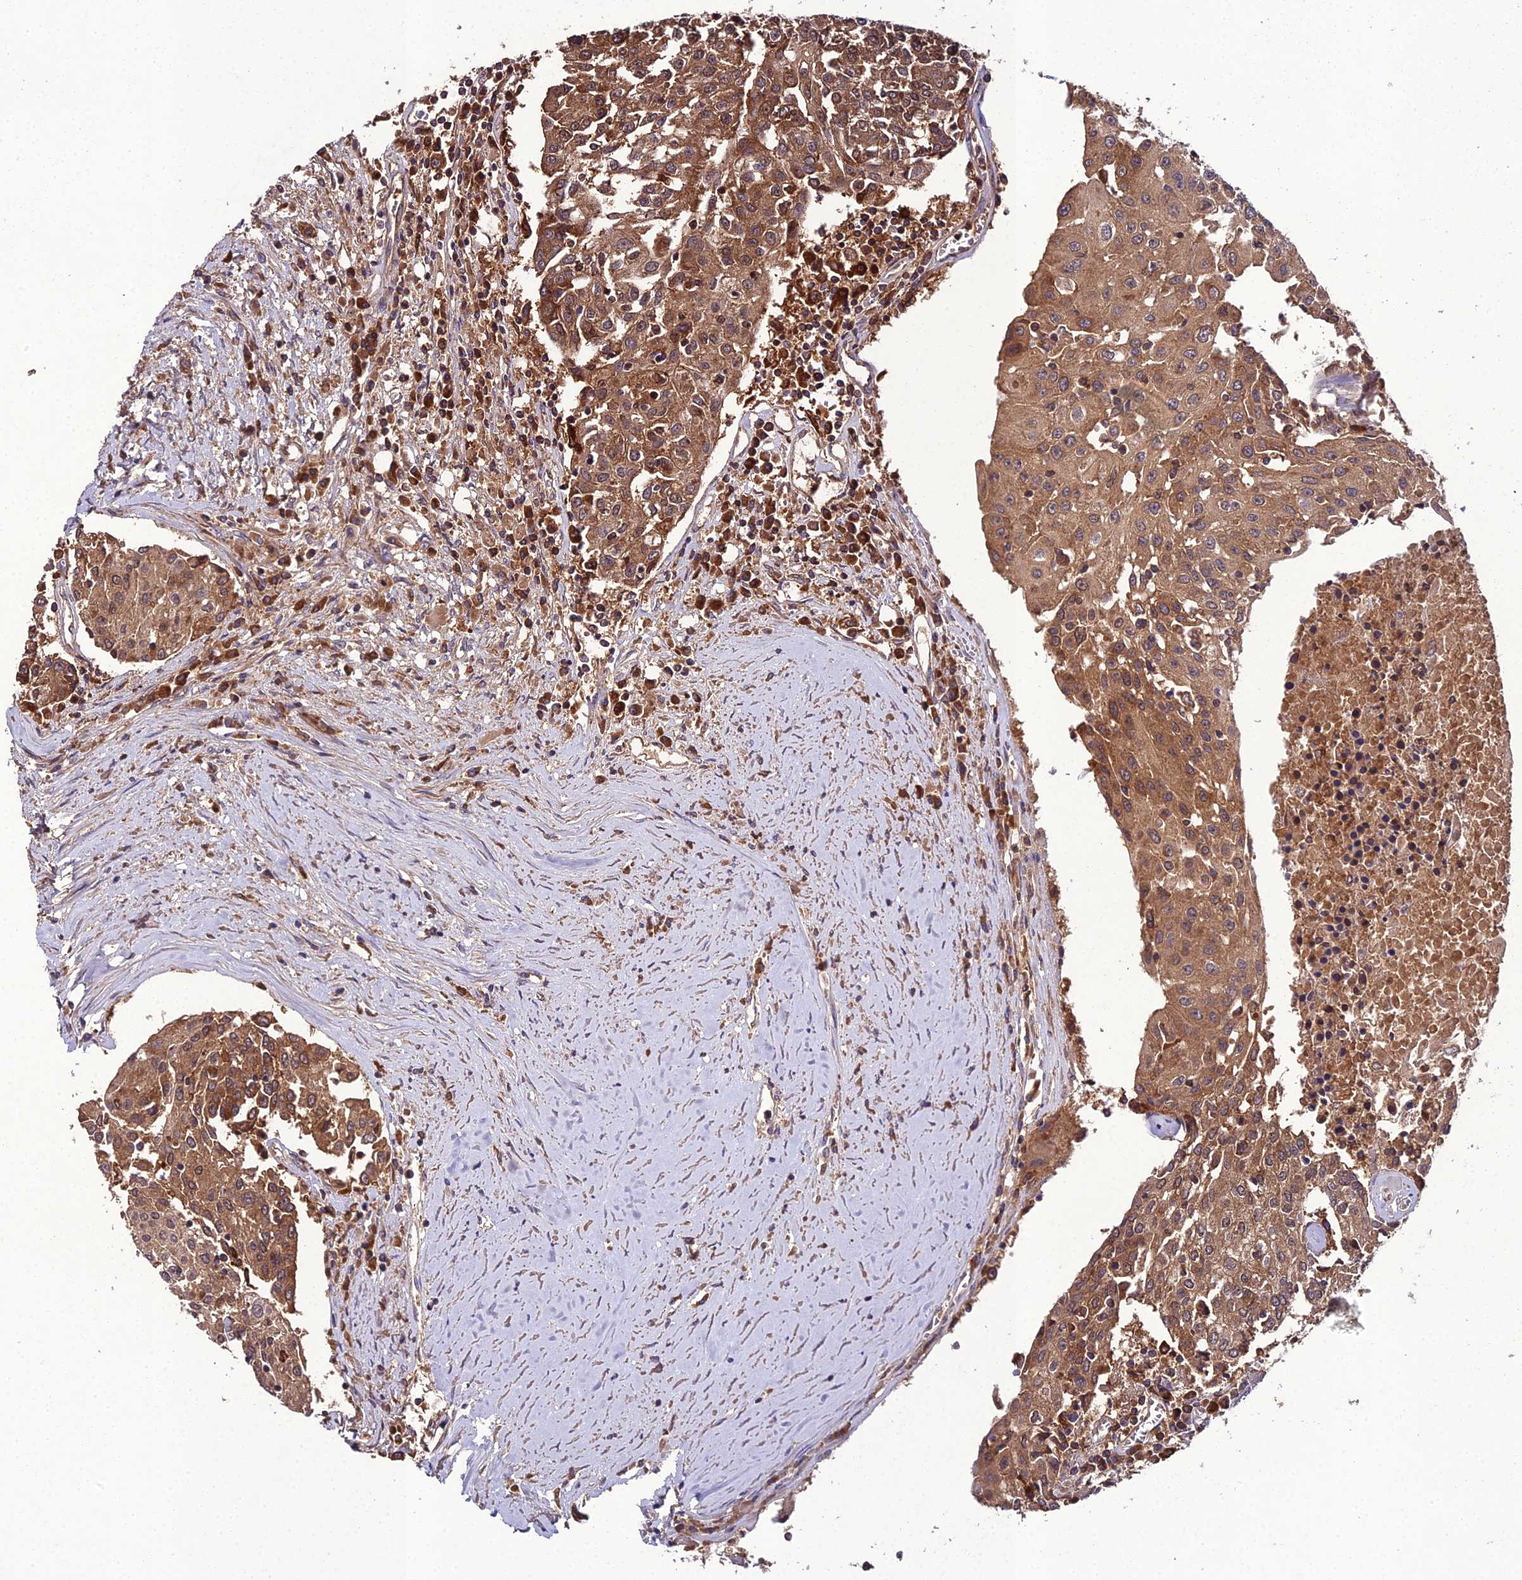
{"staining": {"intensity": "moderate", "quantity": ">75%", "location": "cytoplasmic/membranous"}, "tissue": "urothelial cancer", "cell_type": "Tumor cells", "image_type": "cancer", "snomed": [{"axis": "morphology", "description": "Urothelial carcinoma, High grade"}, {"axis": "topography", "description": "Urinary bladder"}], "caption": "A medium amount of moderate cytoplasmic/membranous expression is identified in about >75% of tumor cells in high-grade urothelial carcinoma tissue.", "gene": "TMEM258", "patient": {"sex": "female", "age": 85}}